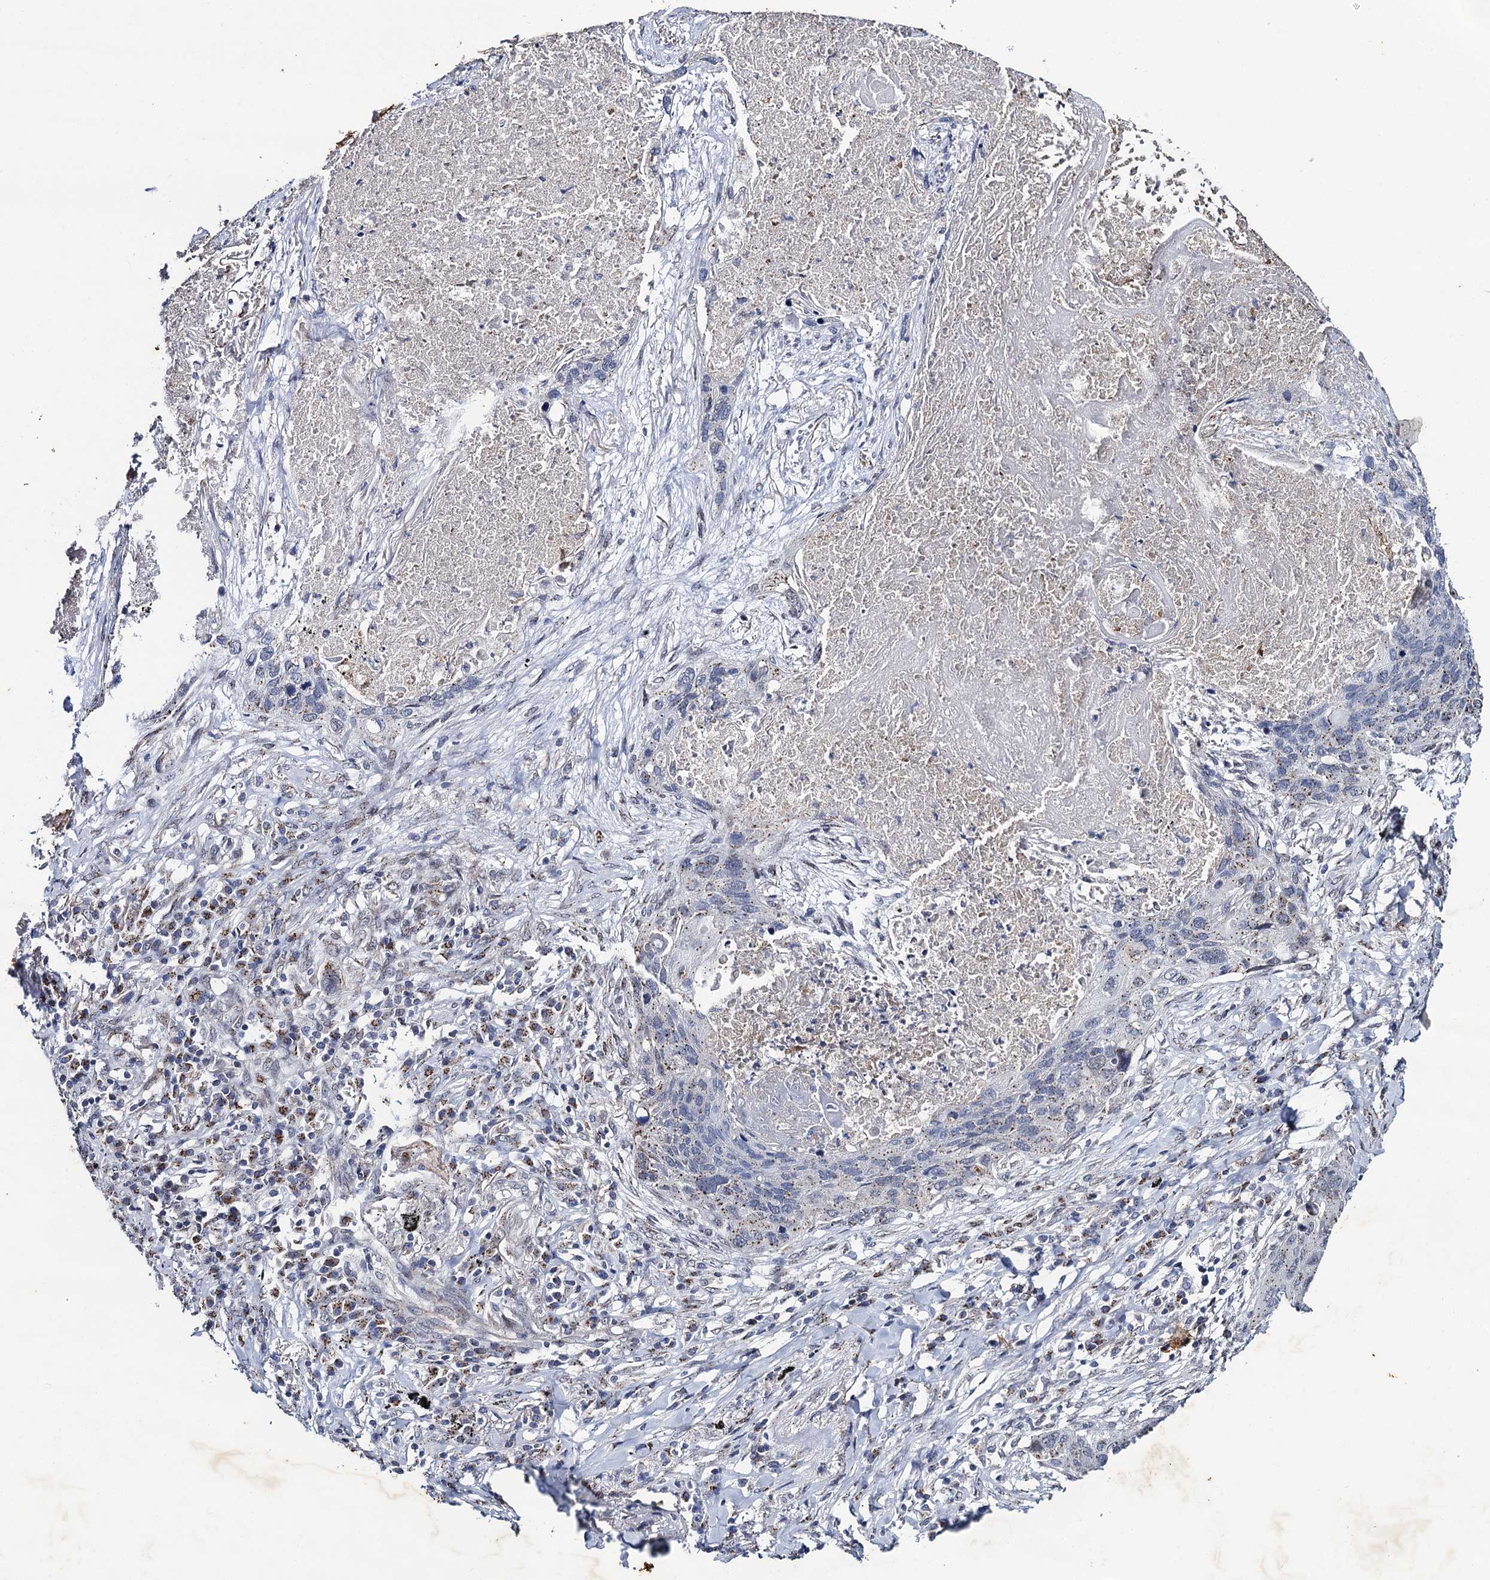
{"staining": {"intensity": "weak", "quantity": "<25%", "location": "cytoplasmic/membranous"}, "tissue": "lung cancer", "cell_type": "Tumor cells", "image_type": "cancer", "snomed": [{"axis": "morphology", "description": "Squamous cell carcinoma, NOS"}, {"axis": "topography", "description": "Lung"}], "caption": "Immunohistochemistry (IHC) micrograph of neoplastic tissue: lung squamous cell carcinoma stained with DAB exhibits no significant protein expression in tumor cells.", "gene": "THAP2", "patient": {"sex": "female", "age": 63}}